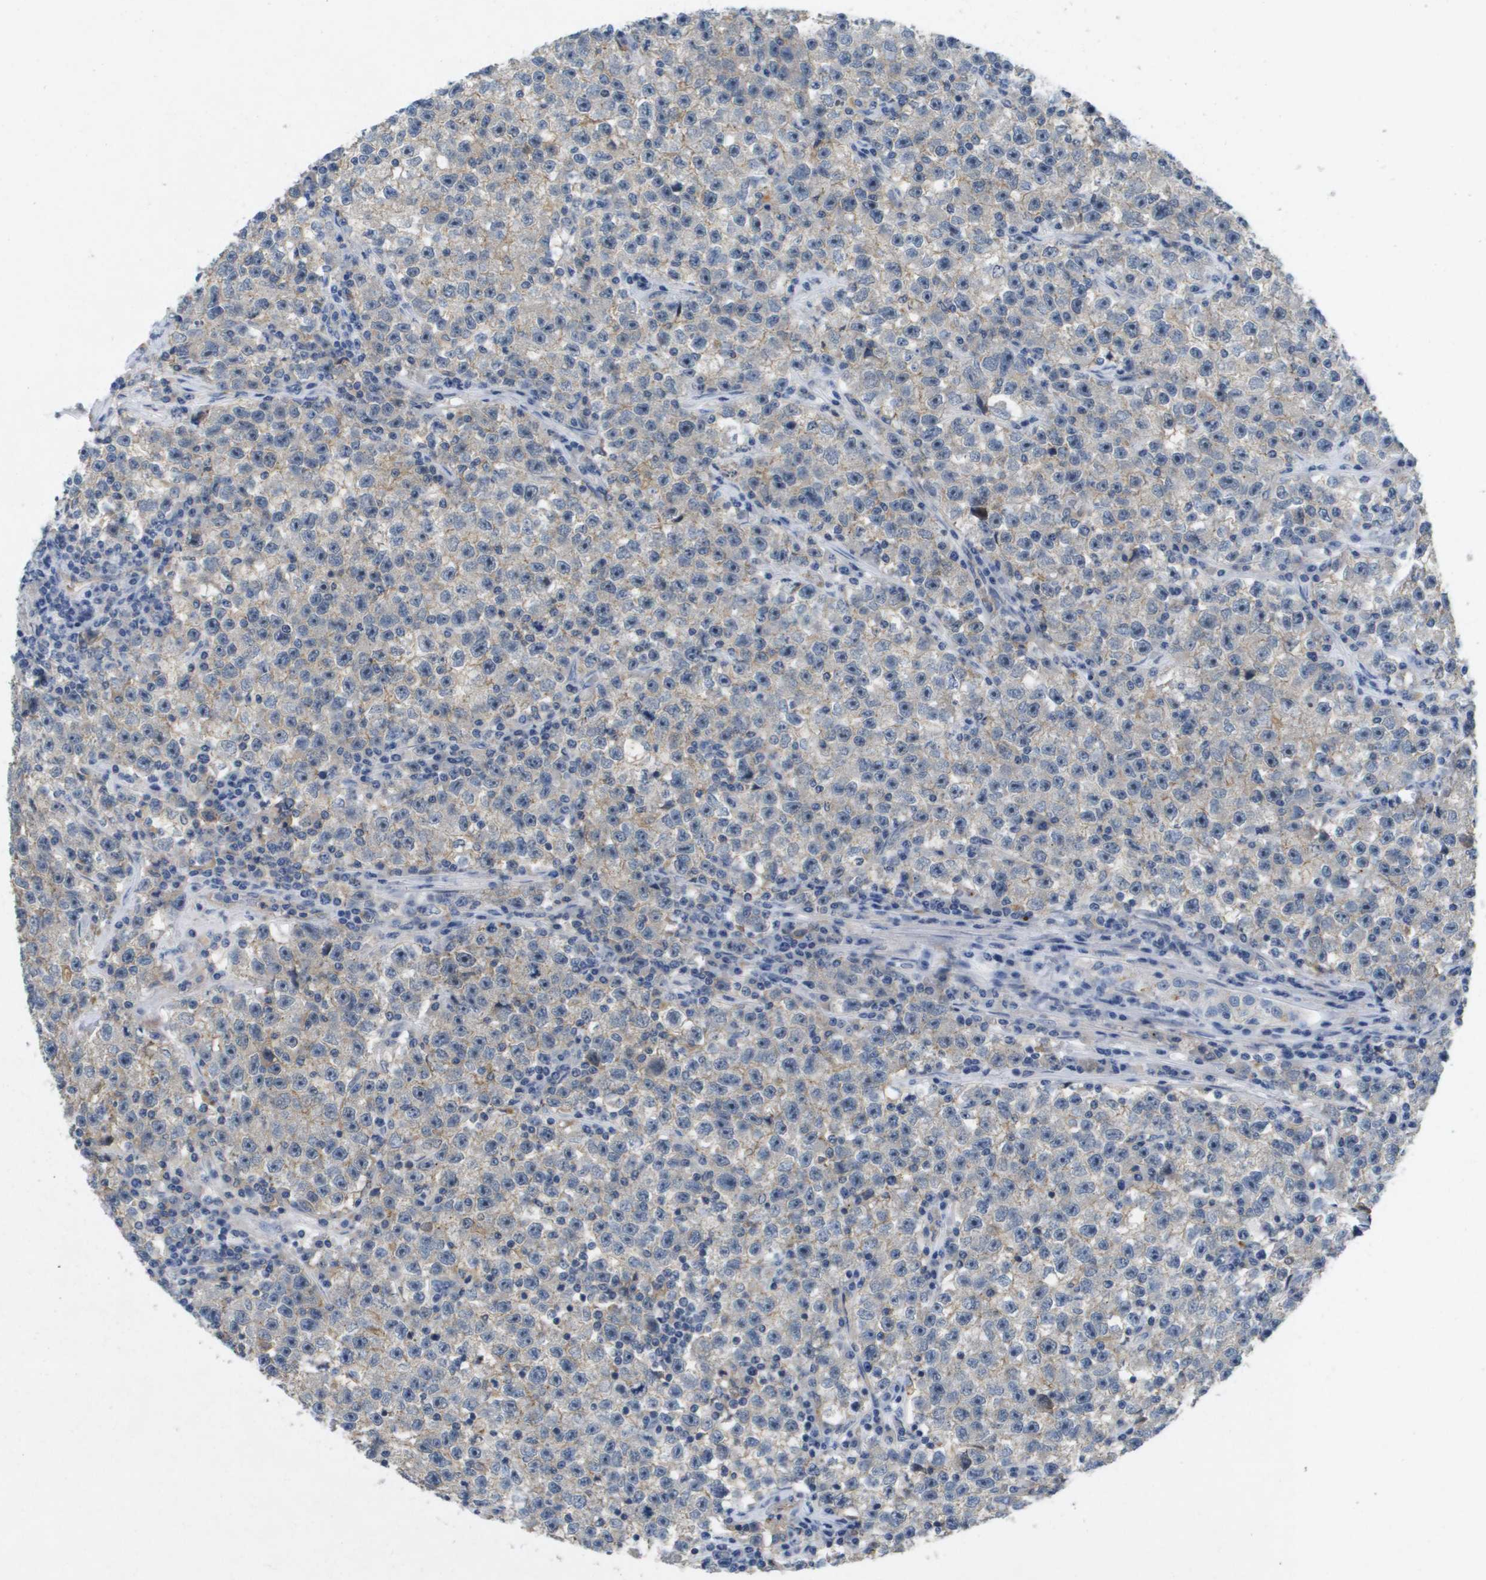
{"staining": {"intensity": "weak", "quantity": "<25%", "location": "cytoplasmic/membranous"}, "tissue": "testis cancer", "cell_type": "Tumor cells", "image_type": "cancer", "snomed": [{"axis": "morphology", "description": "Seminoma, NOS"}, {"axis": "topography", "description": "Testis"}], "caption": "Immunohistochemical staining of testis seminoma demonstrates no significant staining in tumor cells.", "gene": "LIPG", "patient": {"sex": "male", "age": 22}}